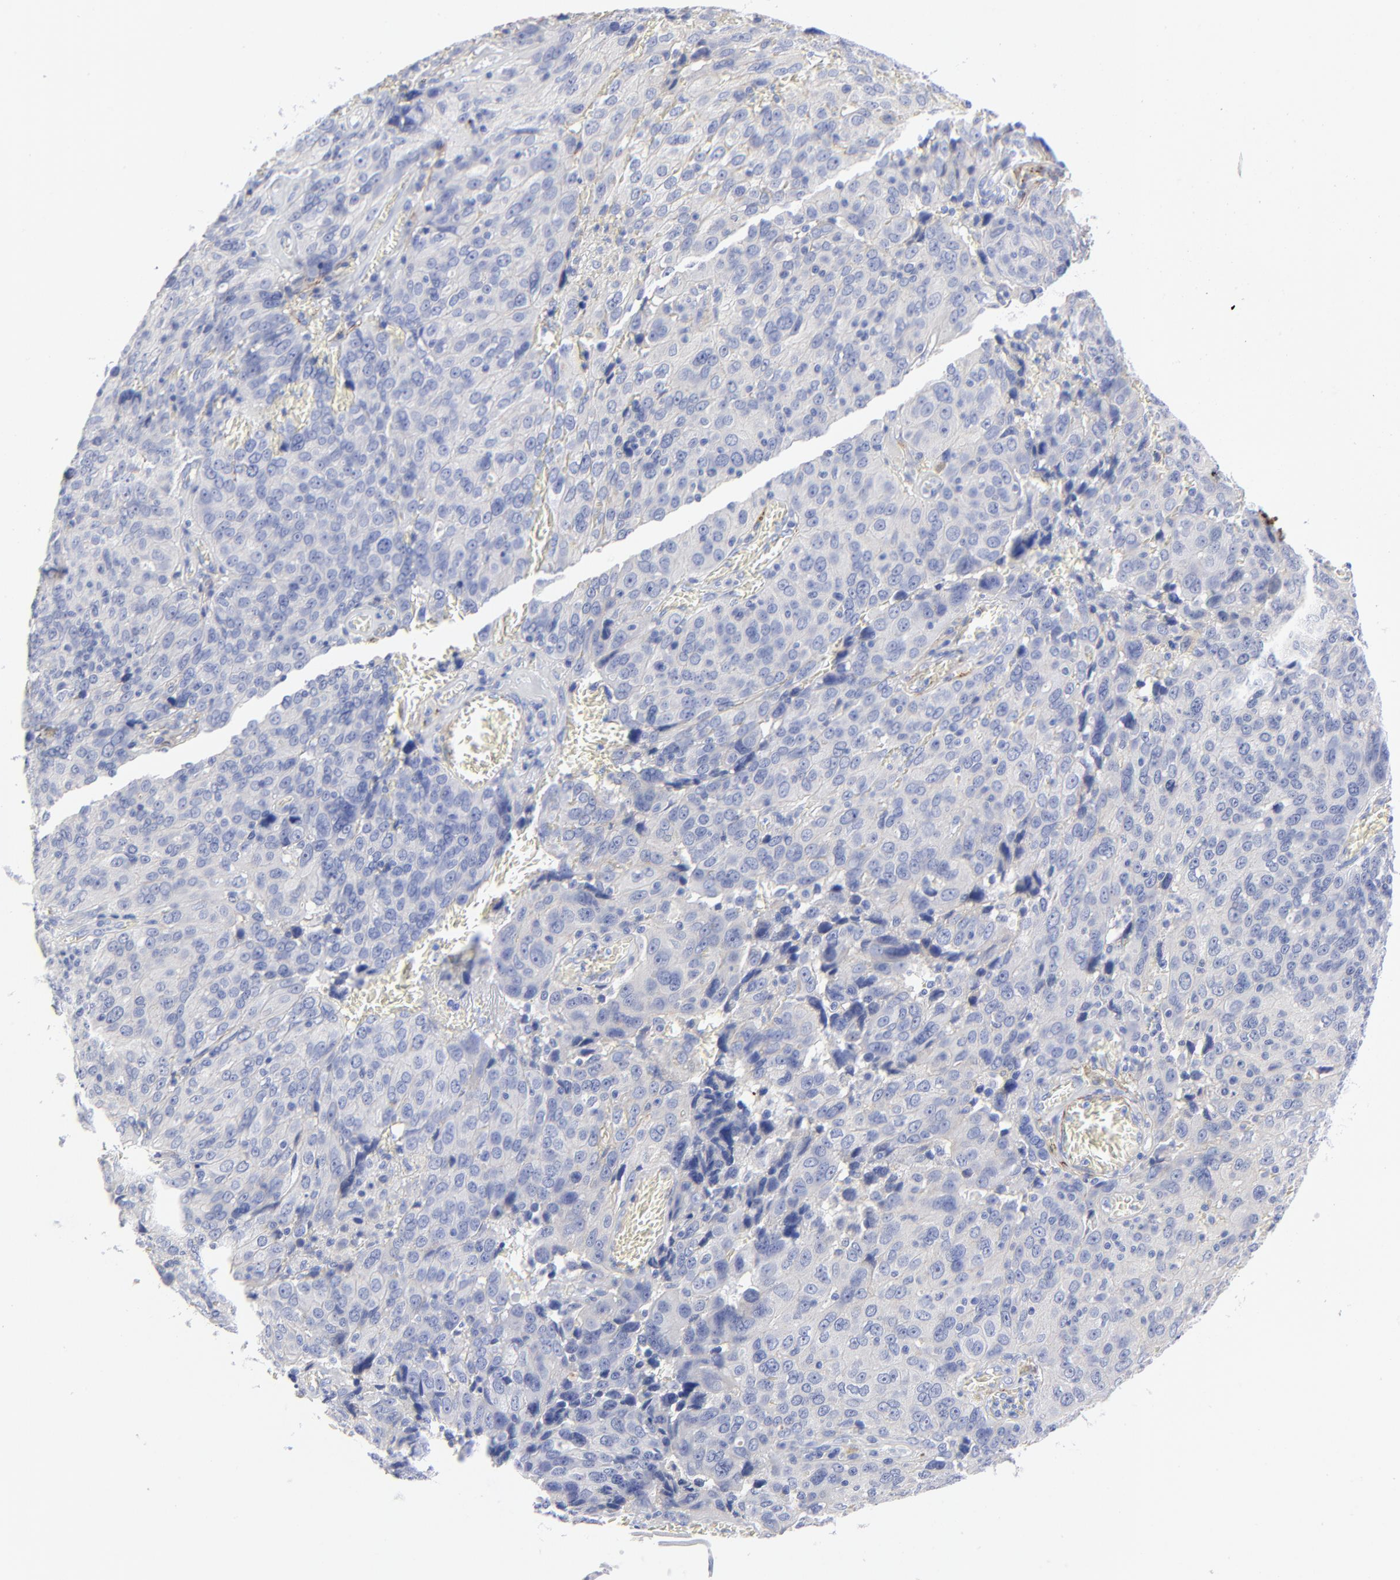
{"staining": {"intensity": "negative", "quantity": "none", "location": "none"}, "tissue": "ovarian cancer", "cell_type": "Tumor cells", "image_type": "cancer", "snomed": [{"axis": "morphology", "description": "Carcinoma, endometroid"}, {"axis": "topography", "description": "Ovary"}], "caption": "This is a micrograph of IHC staining of ovarian cancer, which shows no staining in tumor cells. (Stains: DAB (3,3'-diaminobenzidine) IHC with hematoxylin counter stain, Microscopy: brightfield microscopy at high magnification).", "gene": "FBLN2", "patient": {"sex": "female", "age": 75}}